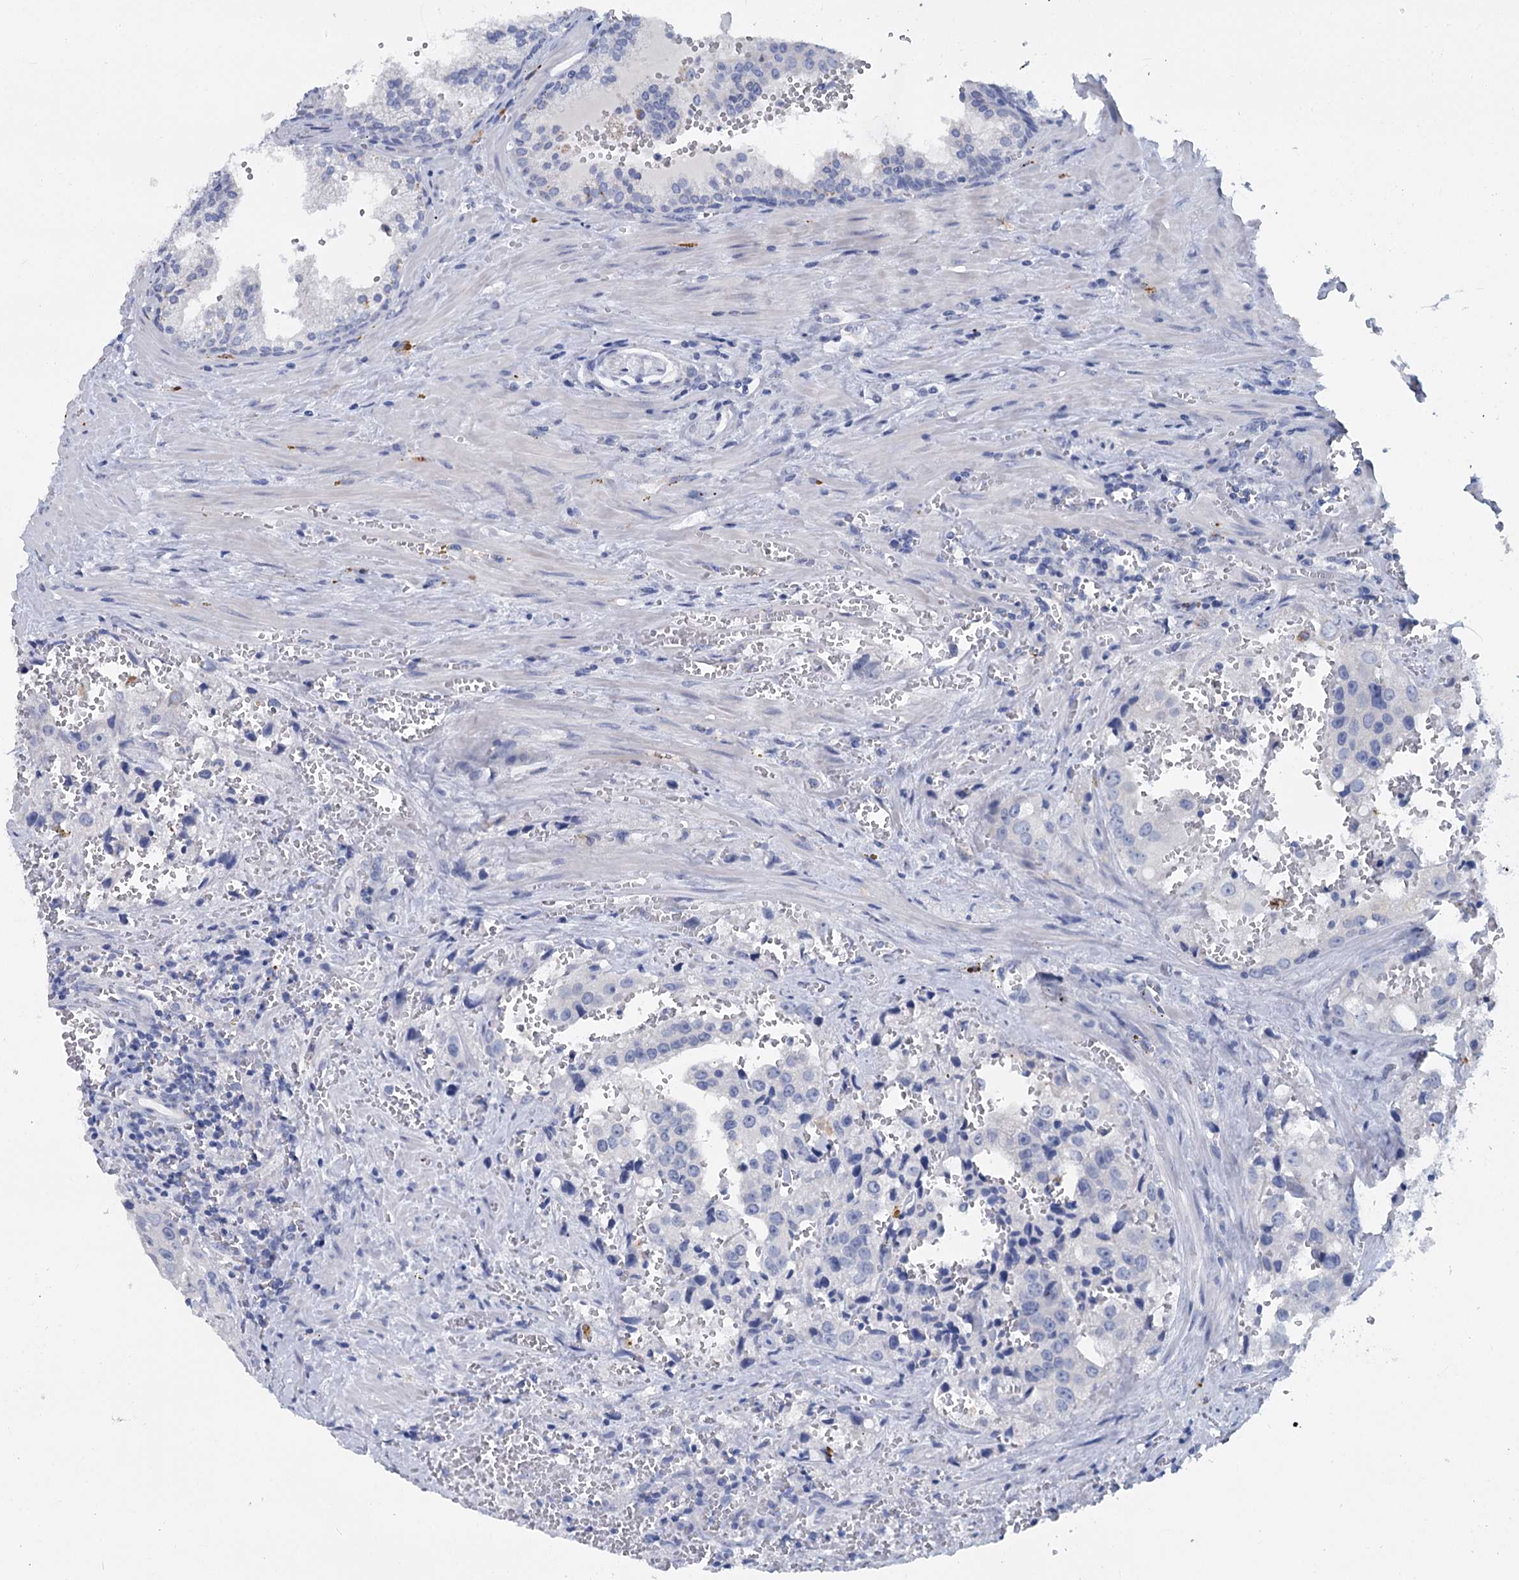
{"staining": {"intensity": "negative", "quantity": "none", "location": "none"}, "tissue": "prostate cancer", "cell_type": "Tumor cells", "image_type": "cancer", "snomed": [{"axis": "morphology", "description": "Adenocarcinoma, High grade"}, {"axis": "topography", "description": "Prostate"}], "caption": "High magnification brightfield microscopy of prostate cancer stained with DAB (3,3'-diaminobenzidine) (brown) and counterstained with hematoxylin (blue): tumor cells show no significant staining. Nuclei are stained in blue.", "gene": "METTL7B", "patient": {"sex": "male", "age": 68}}